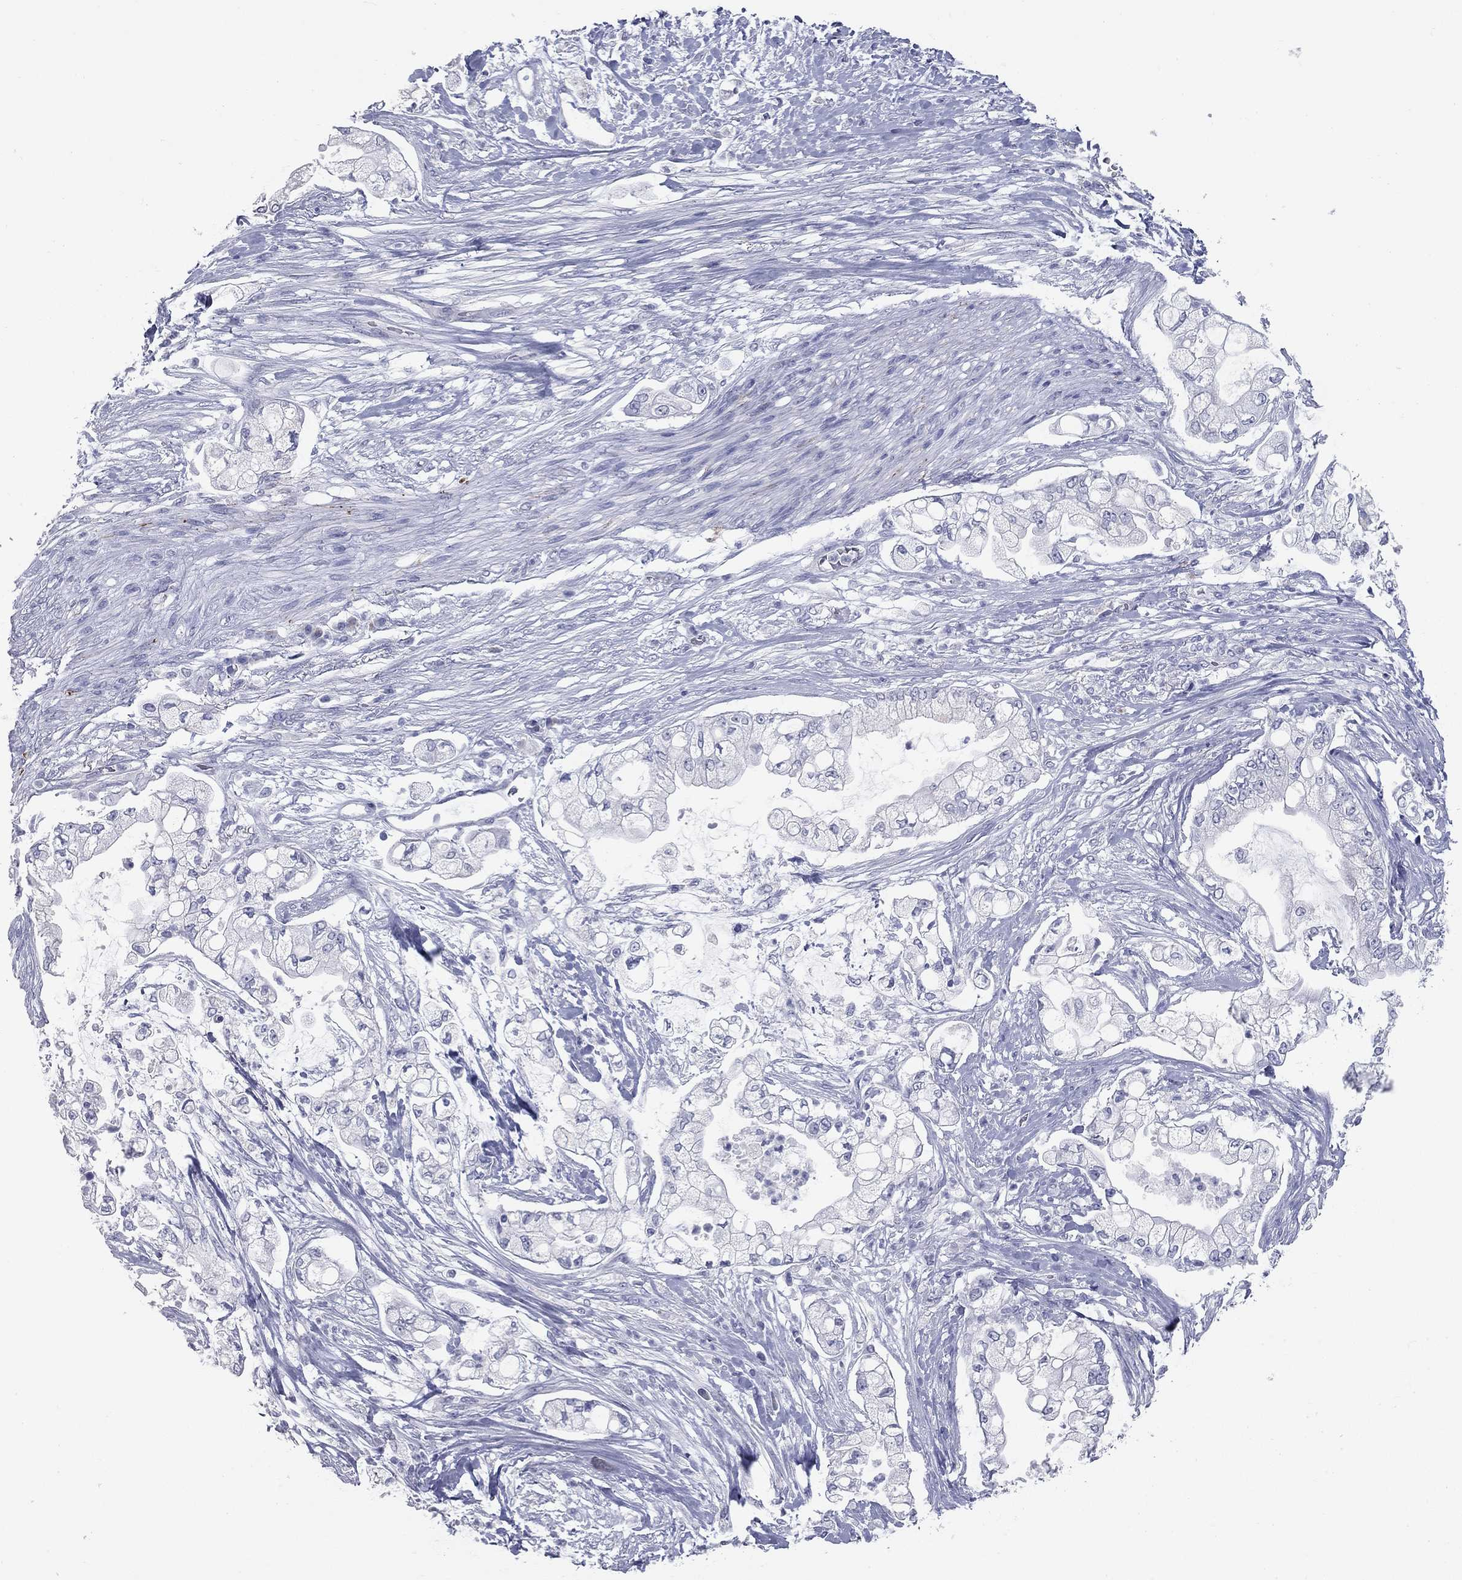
{"staining": {"intensity": "negative", "quantity": "none", "location": "none"}, "tissue": "pancreatic cancer", "cell_type": "Tumor cells", "image_type": "cancer", "snomed": [{"axis": "morphology", "description": "Adenocarcinoma, NOS"}, {"axis": "topography", "description": "Pancreas"}], "caption": "DAB (3,3'-diaminobenzidine) immunohistochemical staining of pancreatic cancer (adenocarcinoma) shows no significant staining in tumor cells.", "gene": "TAC1", "patient": {"sex": "female", "age": 69}}